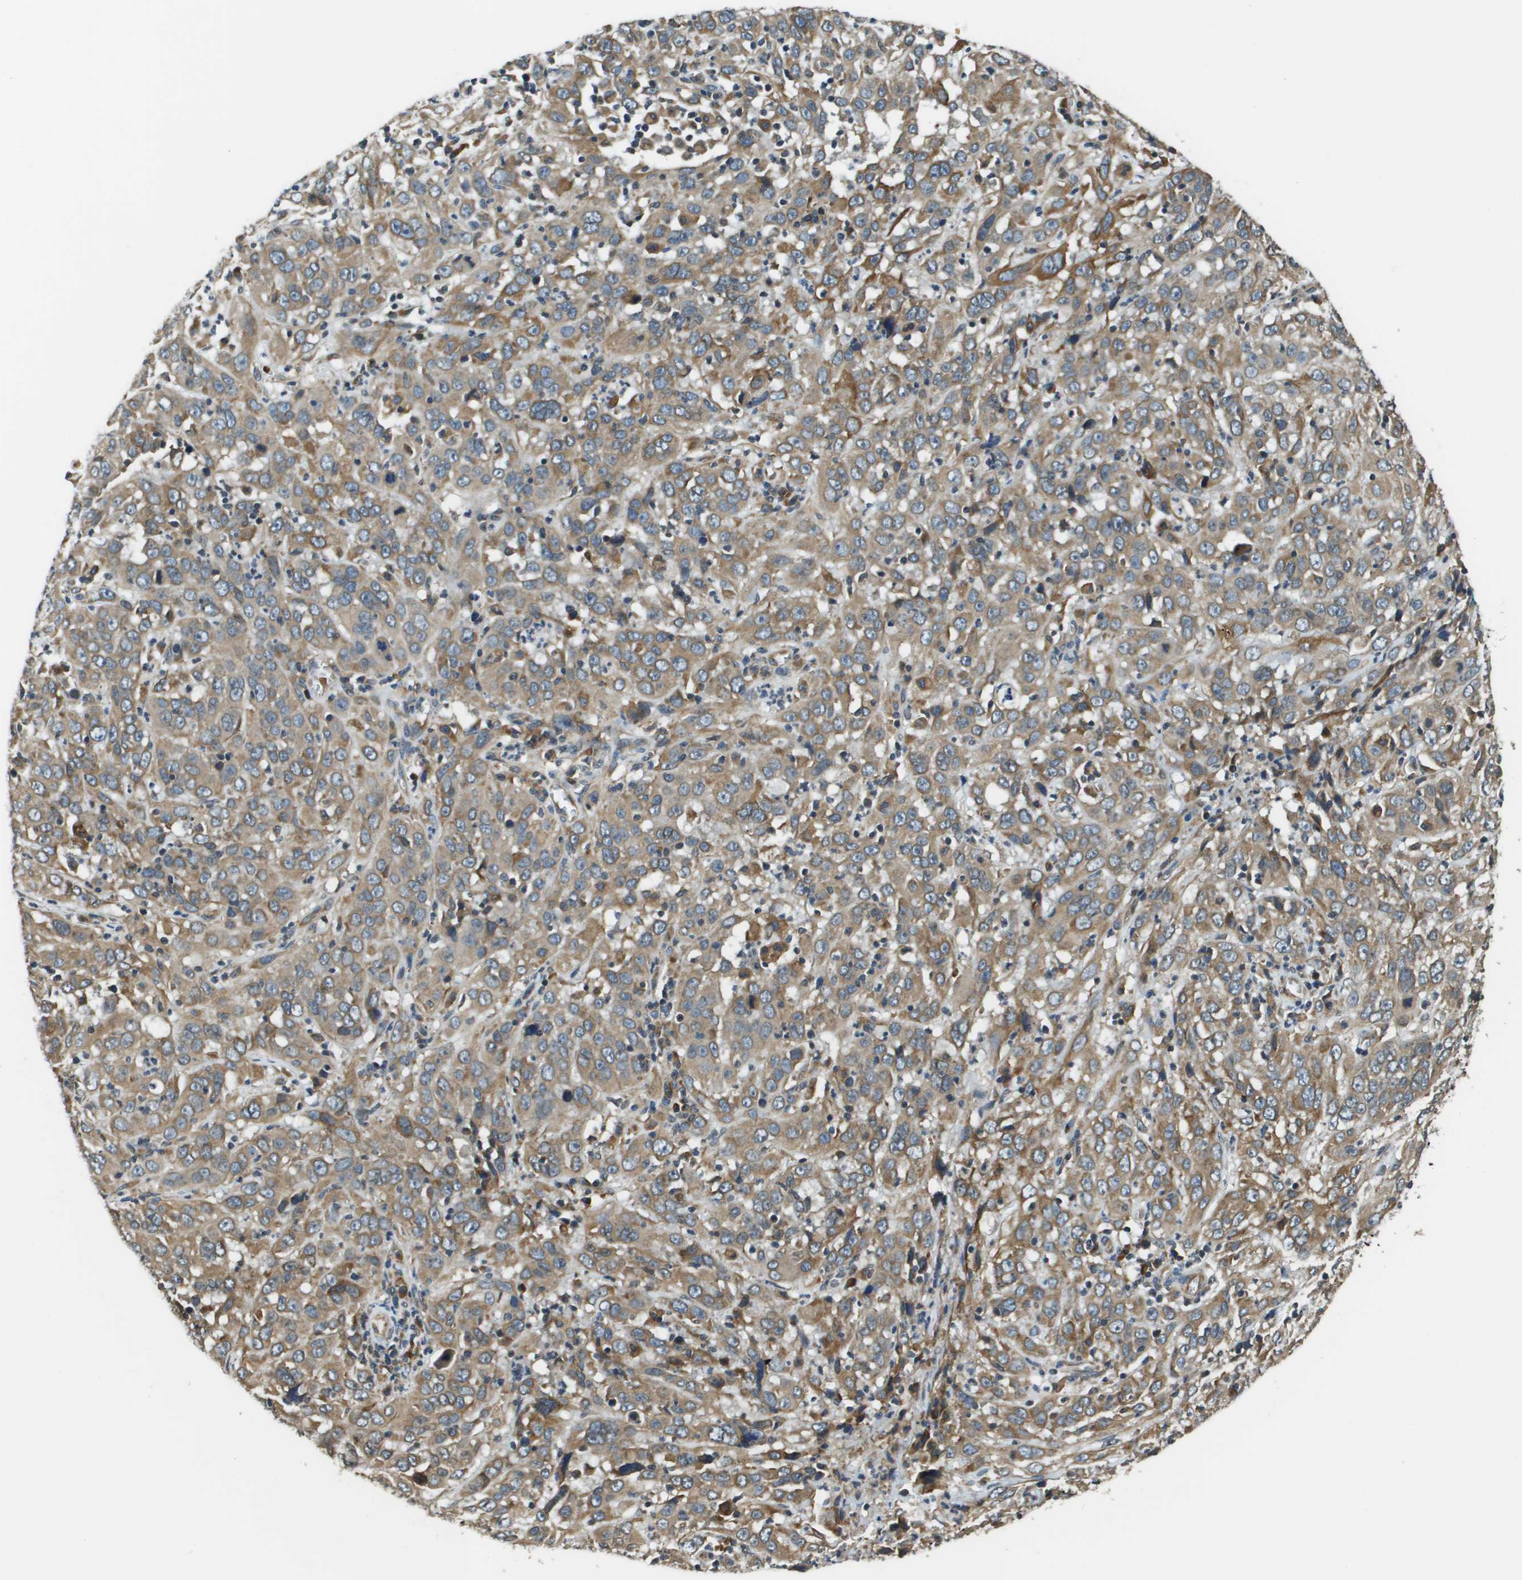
{"staining": {"intensity": "moderate", "quantity": ">75%", "location": "cytoplasmic/membranous"}, "tissue": "cervical cancer", "cell_type": "Tumor cells", "image_type": "cancer", "snomed": [{"axis": "morphology", "description": "Squamous cell carcinoma, NOS"}, {"axis": "topography", "description": "Cervix"}], "caption": "Protein analysis of cervical cancer (squamous cell carcinoma) tissue displays moderate cytoplasmic/membranous expression in about >75% of tumor cells. (DAB IHC with brightfield microscopy, high magnification).", "gene": "SEC62", "patient": {"sex": "female", "age": 32}}